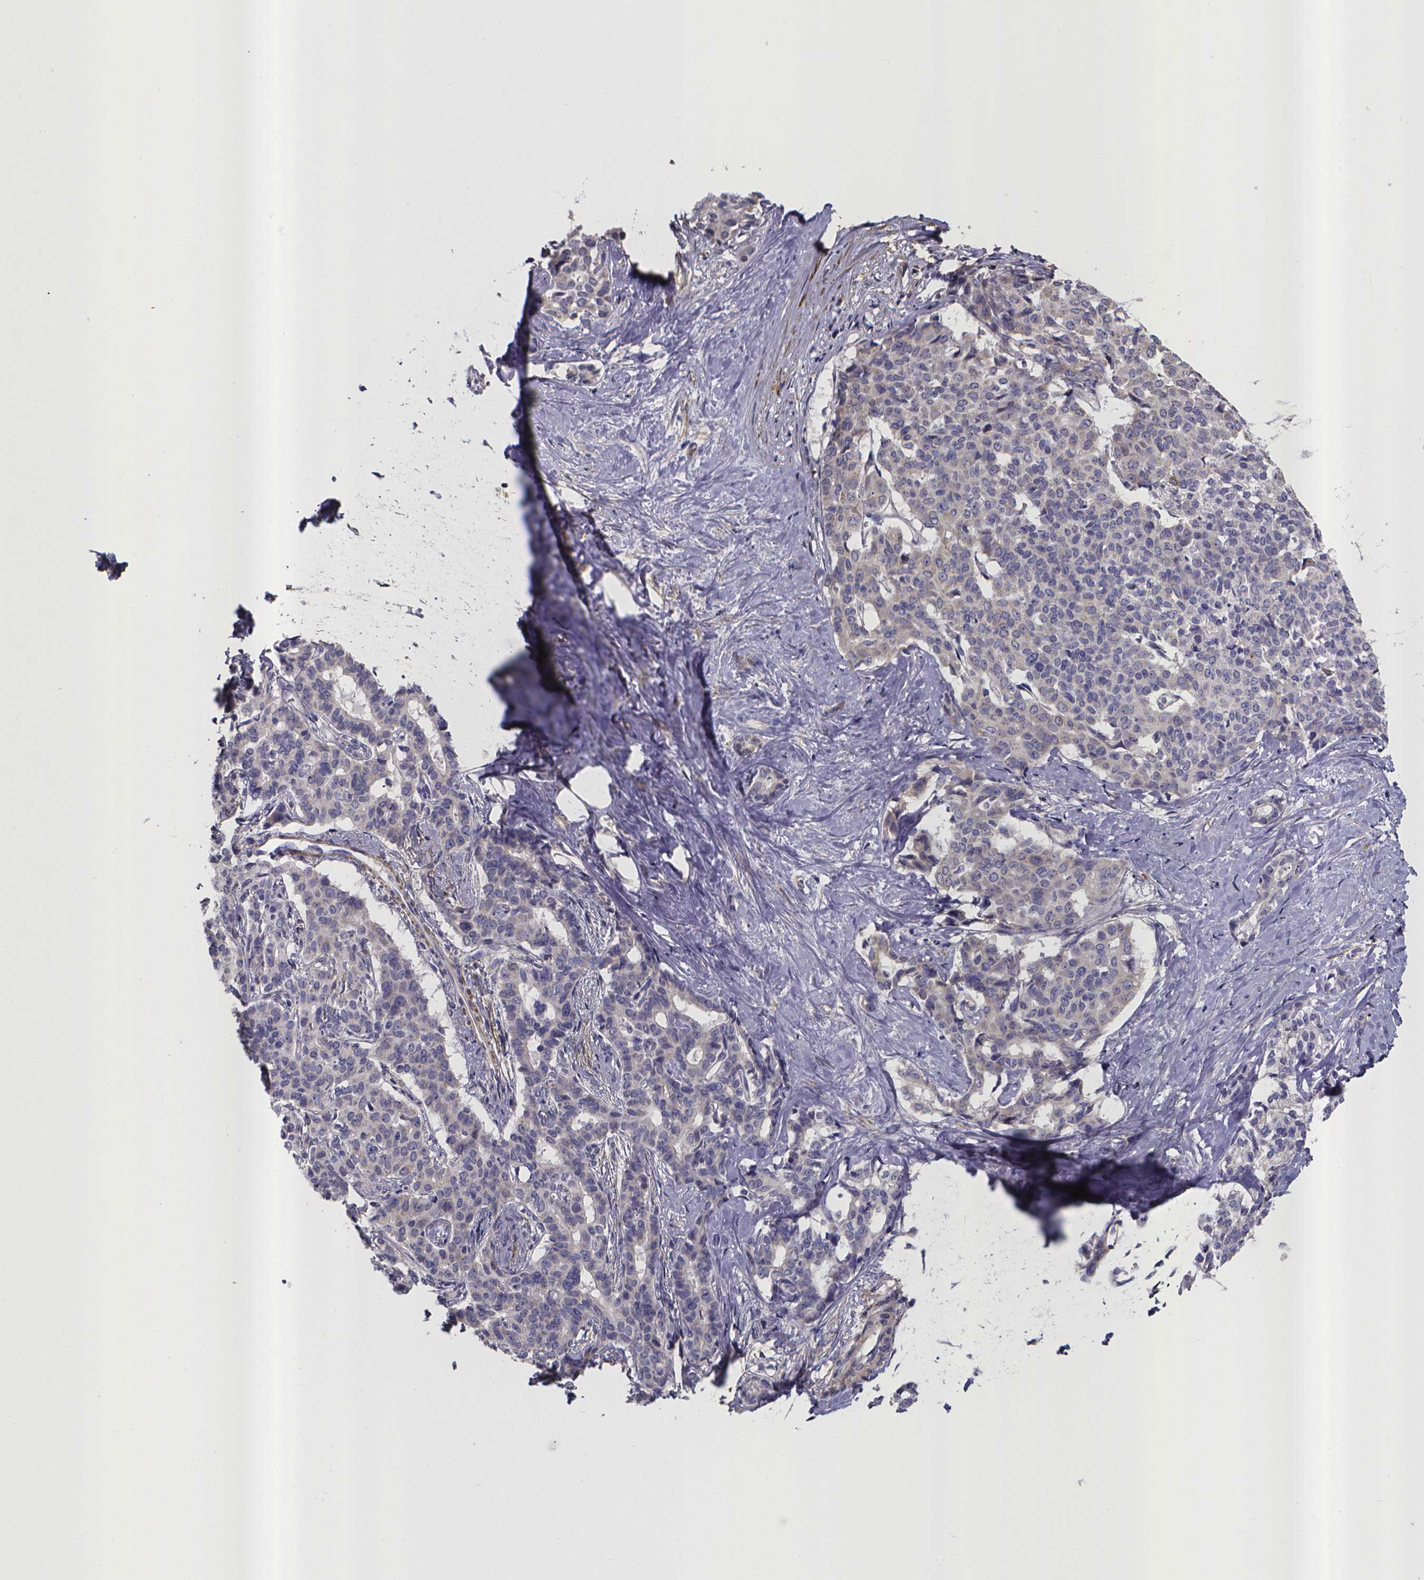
{"staining": {"intensity": "negative", "quantity": "none", "location": "none"}, "tissue": "liver cancer", "cell_type": "Tumor cells", "image_type": "cancer", "snomed": [{"axis": "morphology", "description": "Cholangiocarcinoma"}, {"axis": "topography", "description": "Liver"}], "caption": "Immunohistochemical staining of human liver cholangiocarcinoma exhibits no significant expression in tumor cells.", "gene": "RERG", "patient": {"sex": "female", "age": 47}}